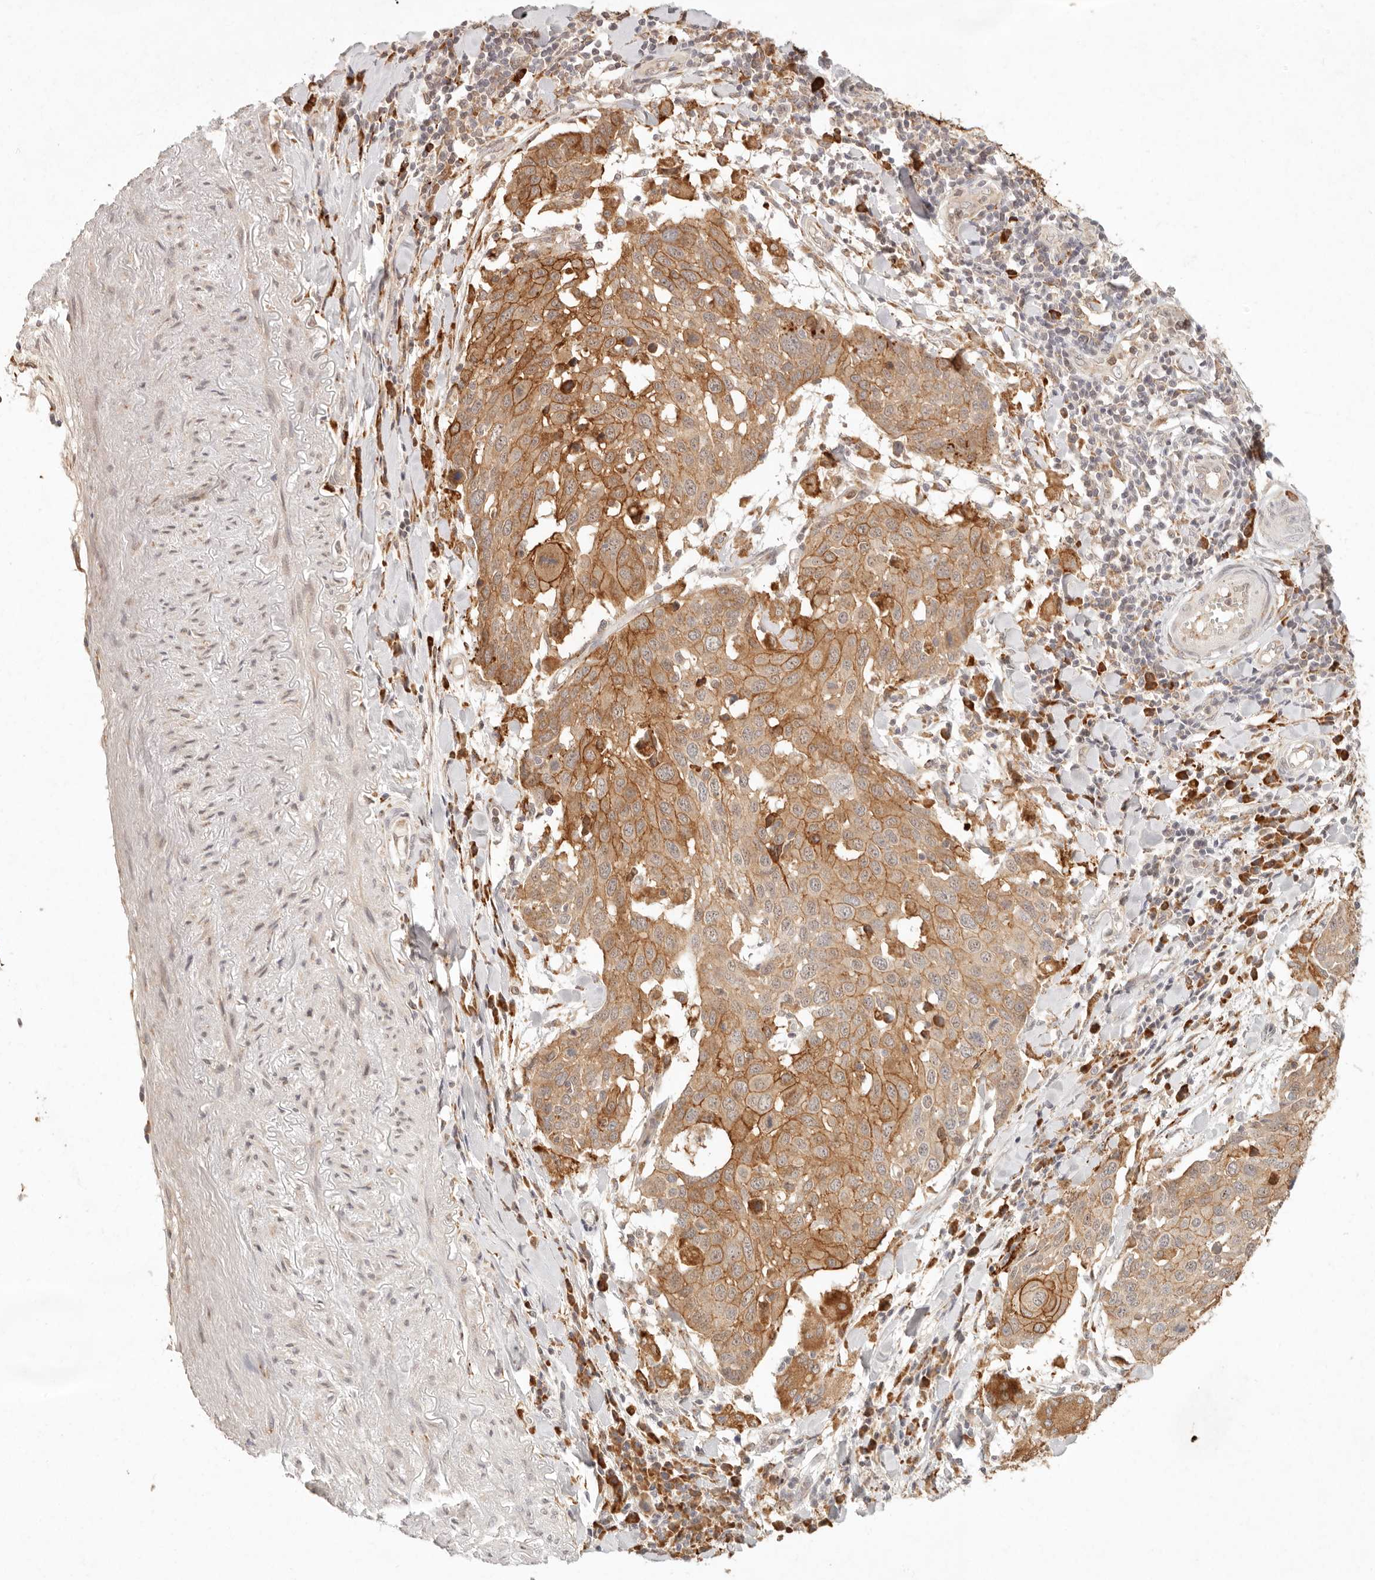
{"staining": {"intensity": "strong", "quantity": ">75%", "location": "cytoplasmic/membranous"}, "tissue": "lung cancer", "cell_type": "Tumor cells", "image_type": "cancer", "snomed": [{"axis": "morphology", "description": "Squamous cell carcinoma, NOS"}, {"axis": "topography", "description": "Lung"}], "caption": "Immunohistochemical staining of lung cancer (squamous cell carcinoma) exhibits strong cytoplasmic/membranous protein staining in about >75% of tumor cells. (DAB IHC with brightfield microscopy, high magnification).", "gene": "C1orf127", "patient": {"sex": "male", "age": 65}}